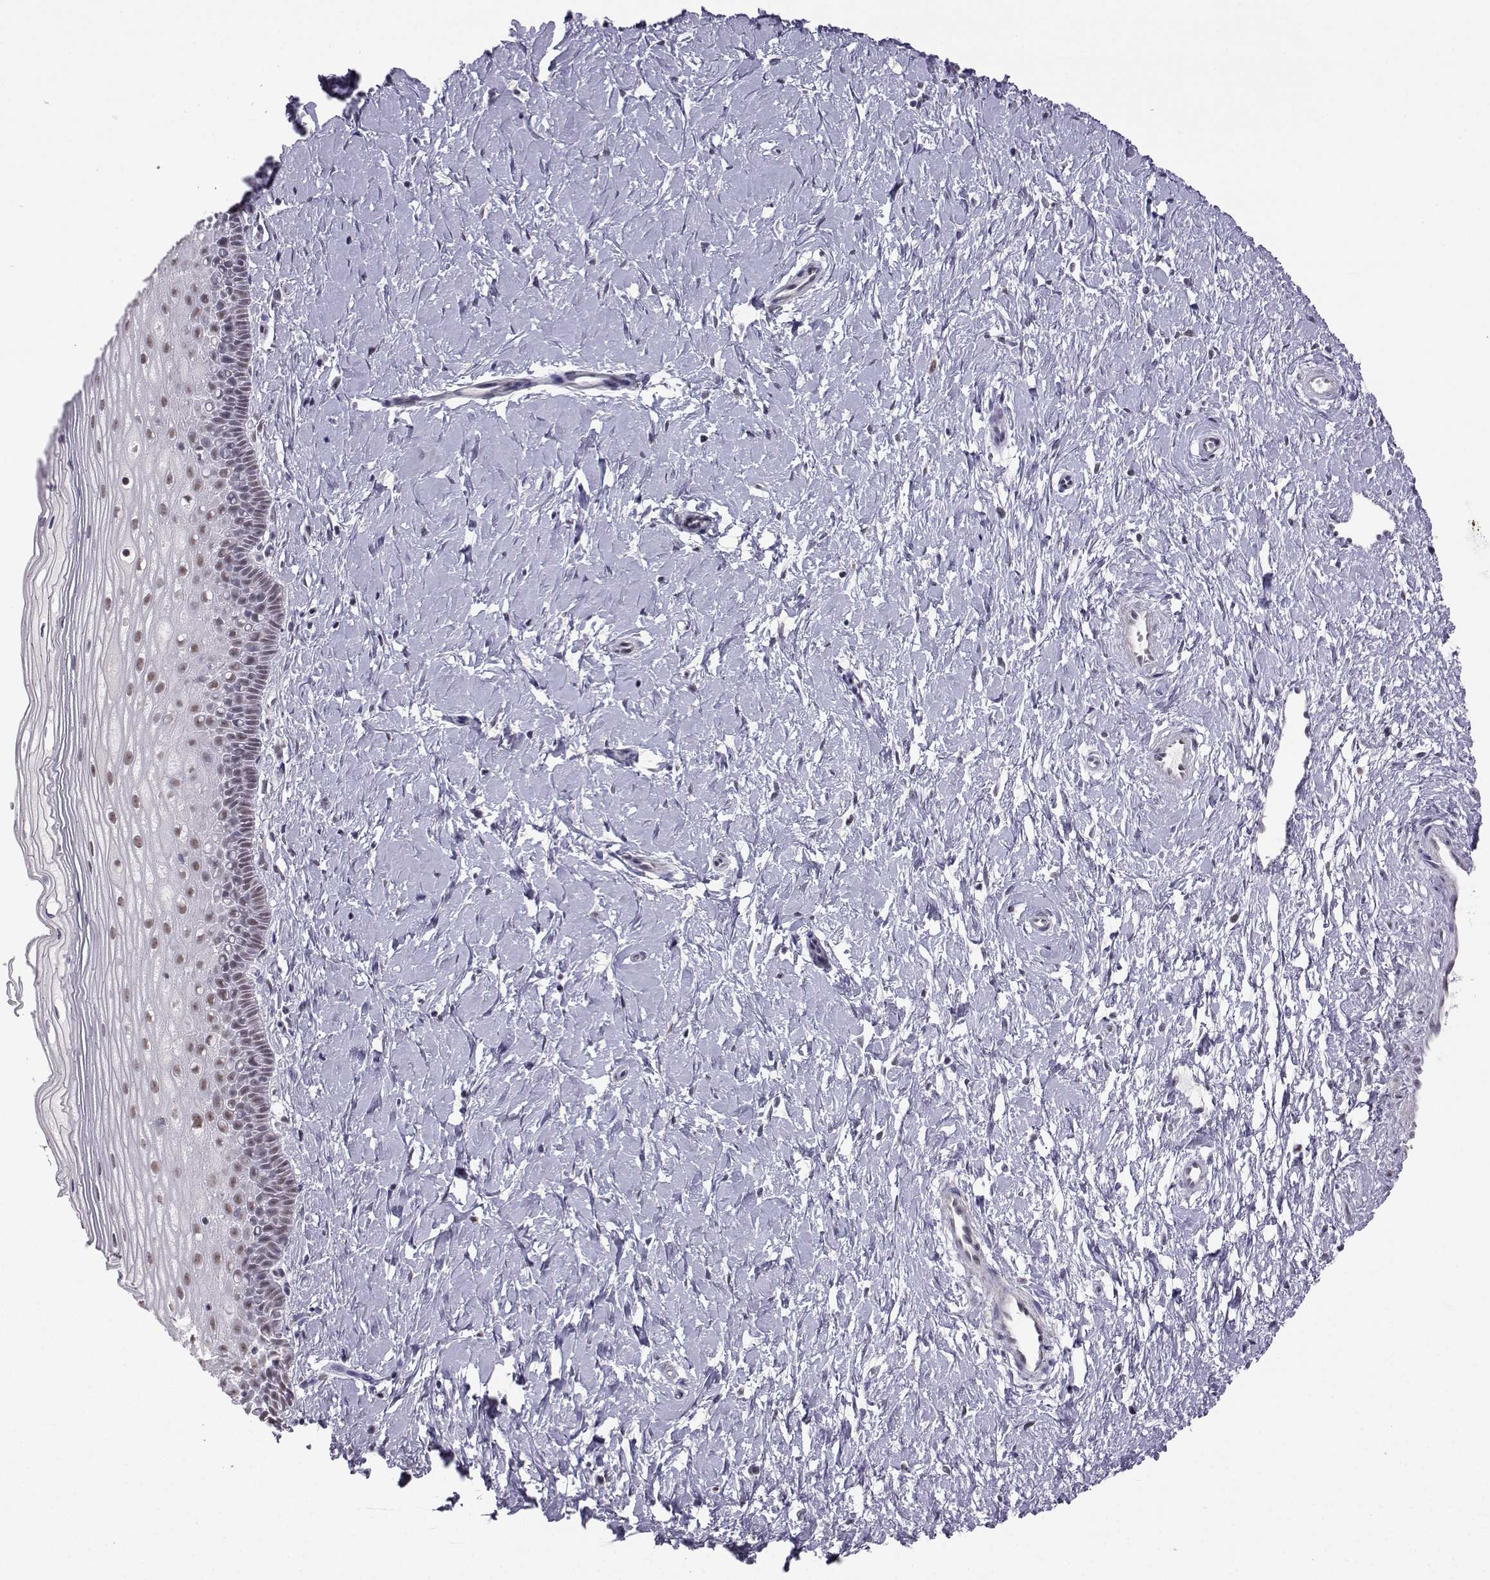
{"staining": {"intensity": "negative", "quantity": "none", "location": "none"}, "tissue": "cervix", "cell_type": "Glandular cells", "image_type": "normal", "snomed": [{"axis": "morphology", "description": "Normal tissue, NOS"}, {"axis": "topography", "description": "Cervix"}], "caption": "High magnification brightfield microscopy of normal cervix stained with DAB (3,3'-diaminobenzidine) (brown) and counterstained with hematoxylin (blue): glandular cells show no significant expression. (DAB immunohistochemistry visualized using brightfield microscopy, high magnification).", "gene": "MED26", "patient": {"sex": "female", "age": 37}}